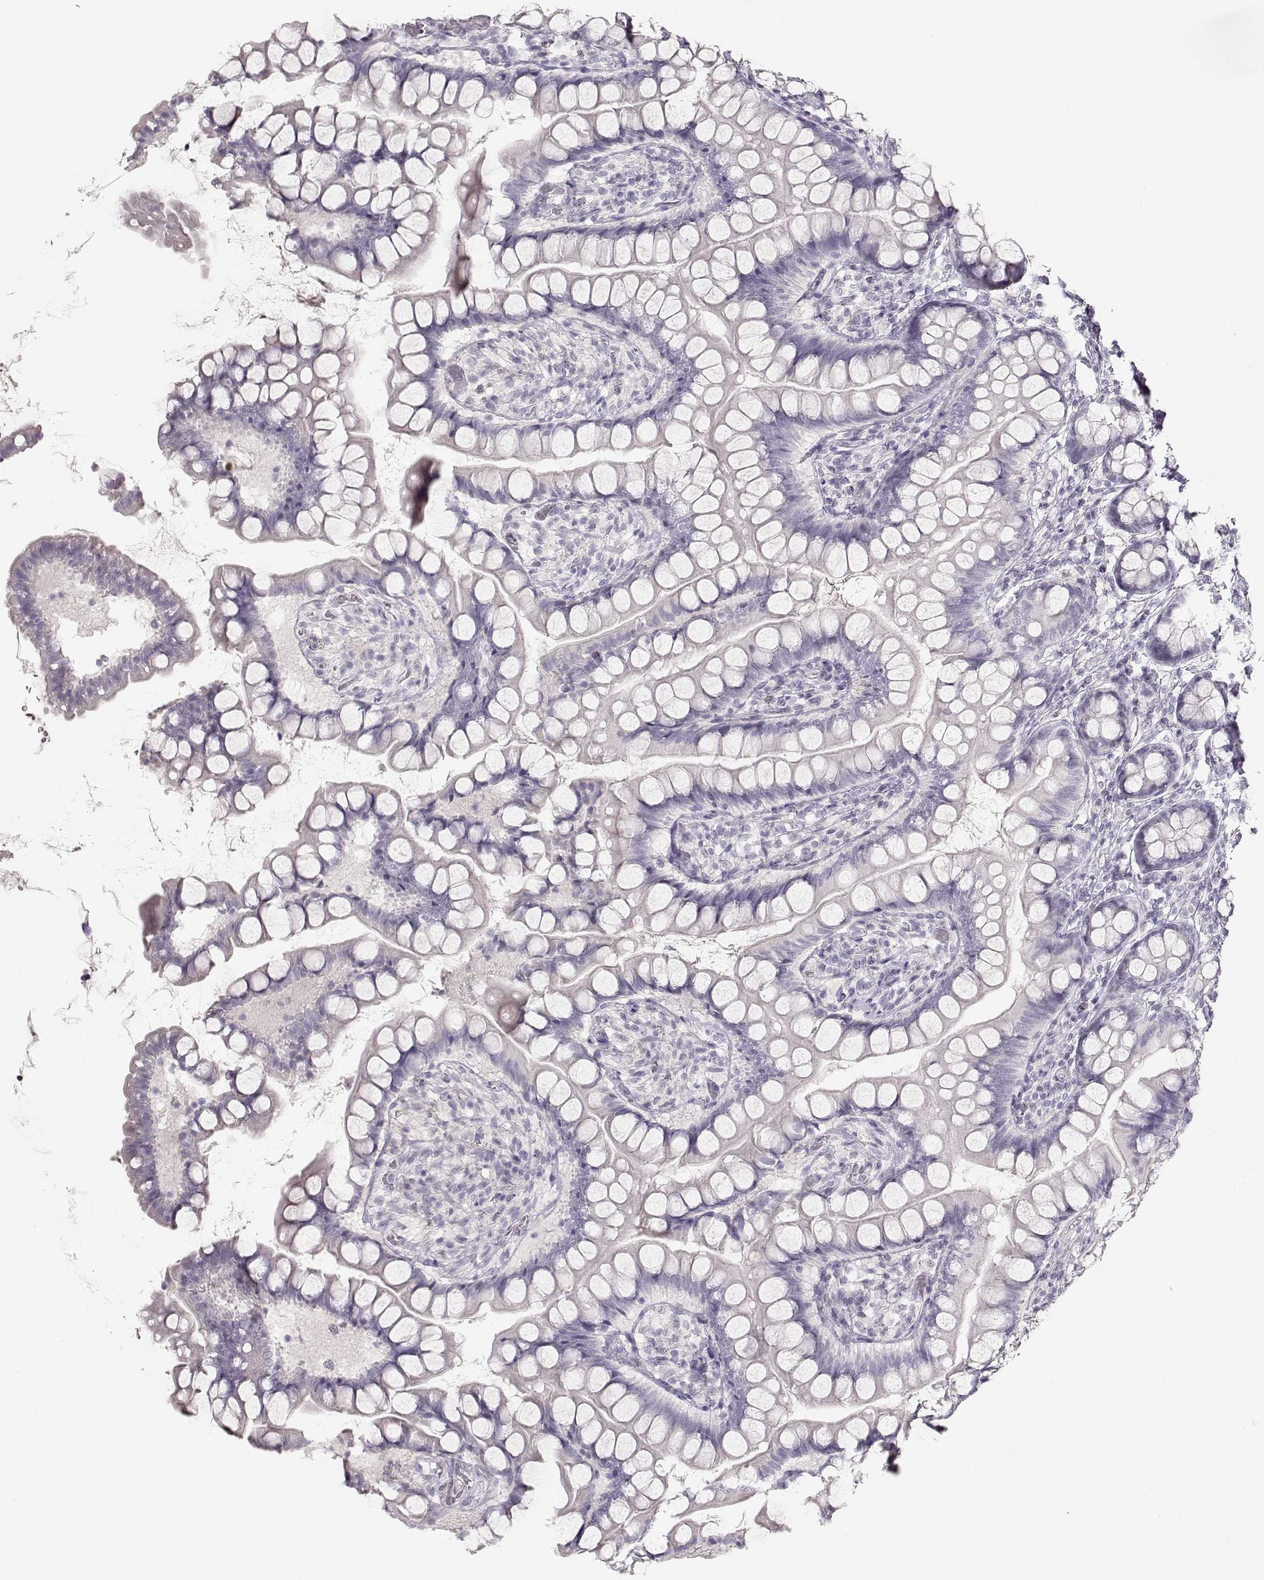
{"staining": {"intensity": "negative", "quantity": "none", "location": "none"}, "tissue": "small intestine", "cell_type": "Glandular cells", "image_type": "normal", "snomed": [{"axis": "morphology", "description": "Normal tissue, NOS"}, {"axis": "topography", "description": "Small intestine"}], "caption": "This is an immunohistochemistry micrograph of benign small intestine. There is no staining in glandular cells.", "gene": "IMPG1", "patient": {"sex": "male", "age": 70}}